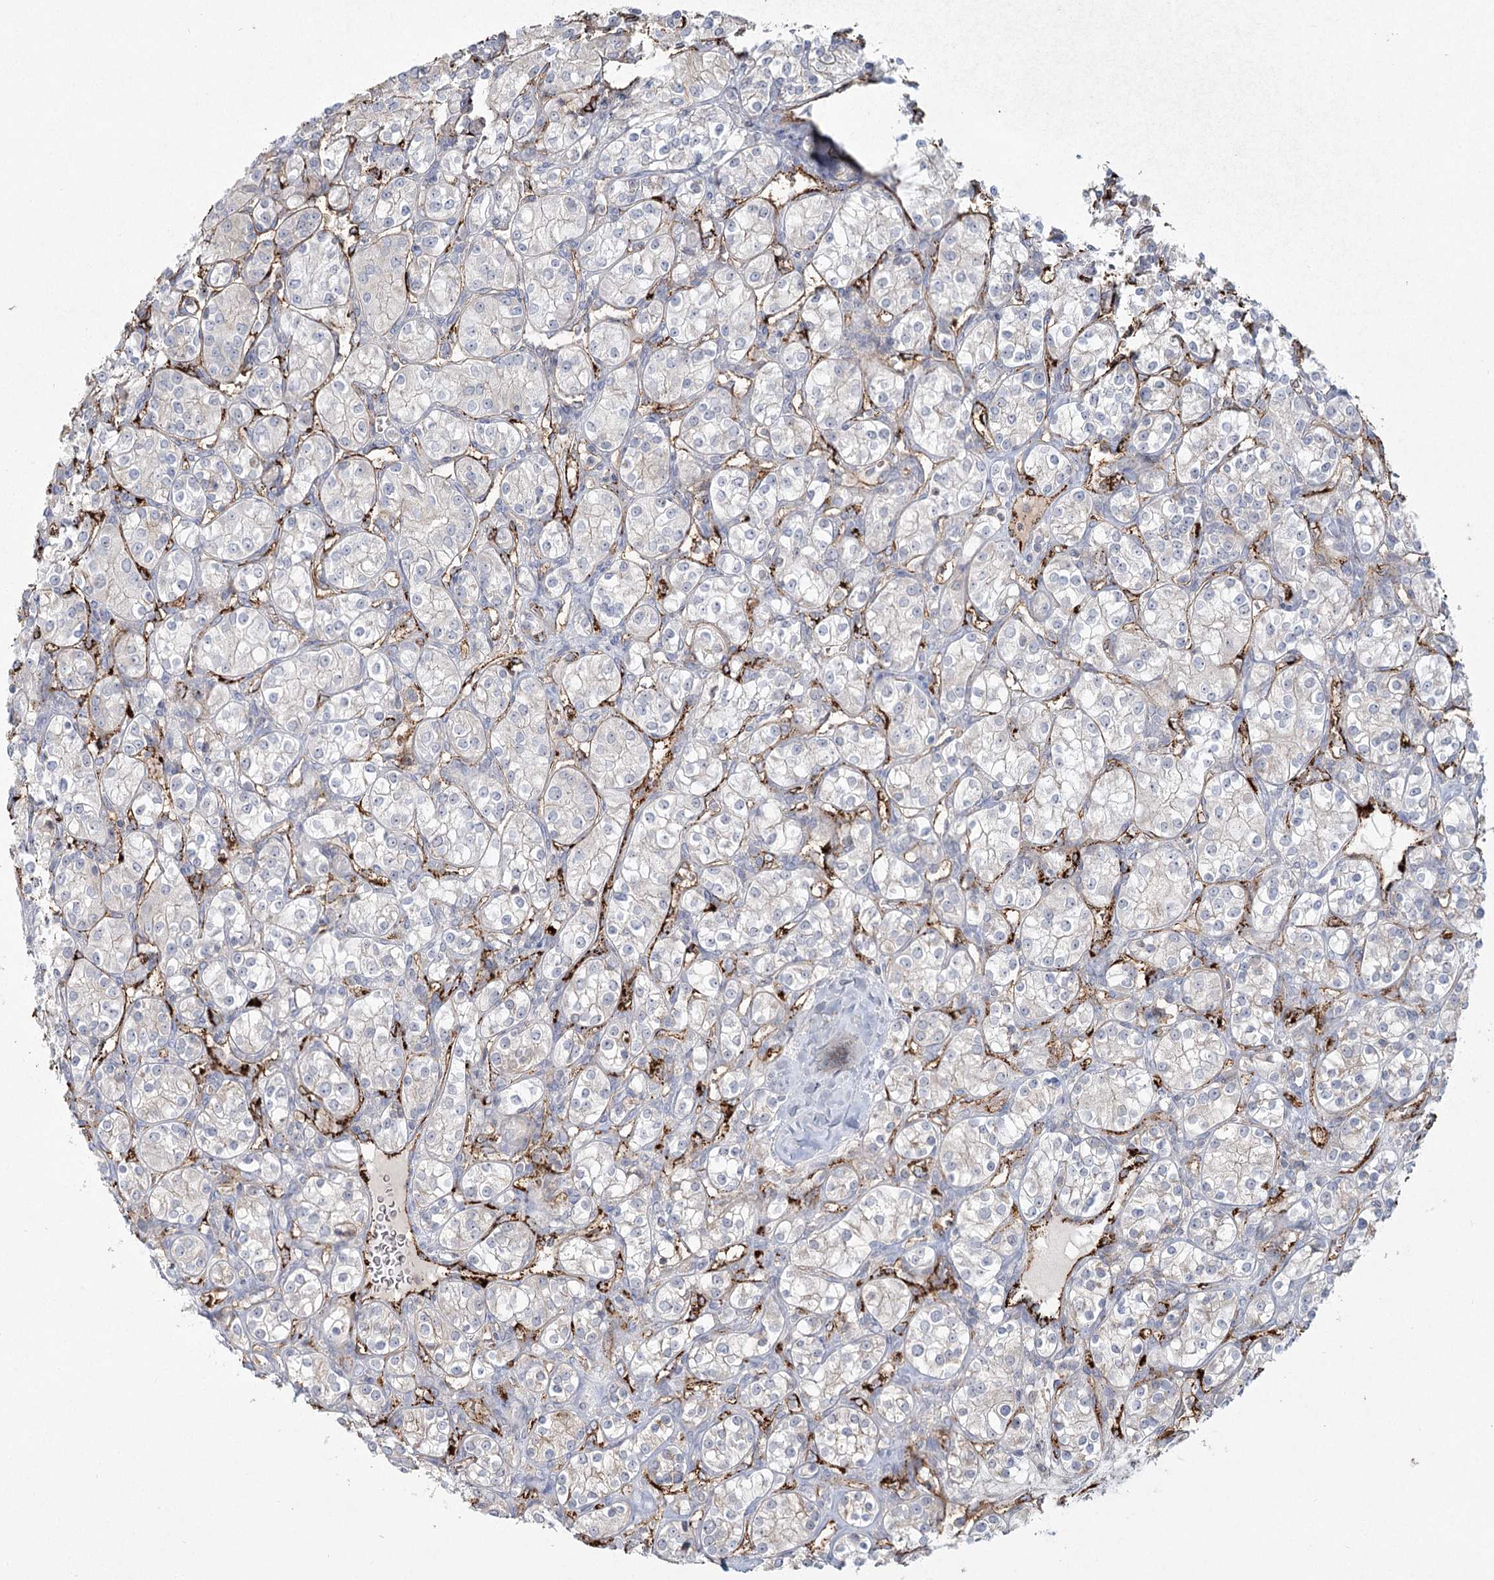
{"staining": {"intensity": "negative", "quantity": "none", "location": "none"}, "tissue": "renal cancer", "cell_type": "Tumor cells", "image_type": "cancer", "snomed": [{"axis": "morphology", "description": "Adenocarcinoma, NOS"}, {"axis": "topography", "description": "Kidney"}], "caption": "A micrograph of human renal adenocarcinoma is negative for staining in tumor cells.", "gene": "KBTBD4", "patient": {"sex": "male", "age": 77}}